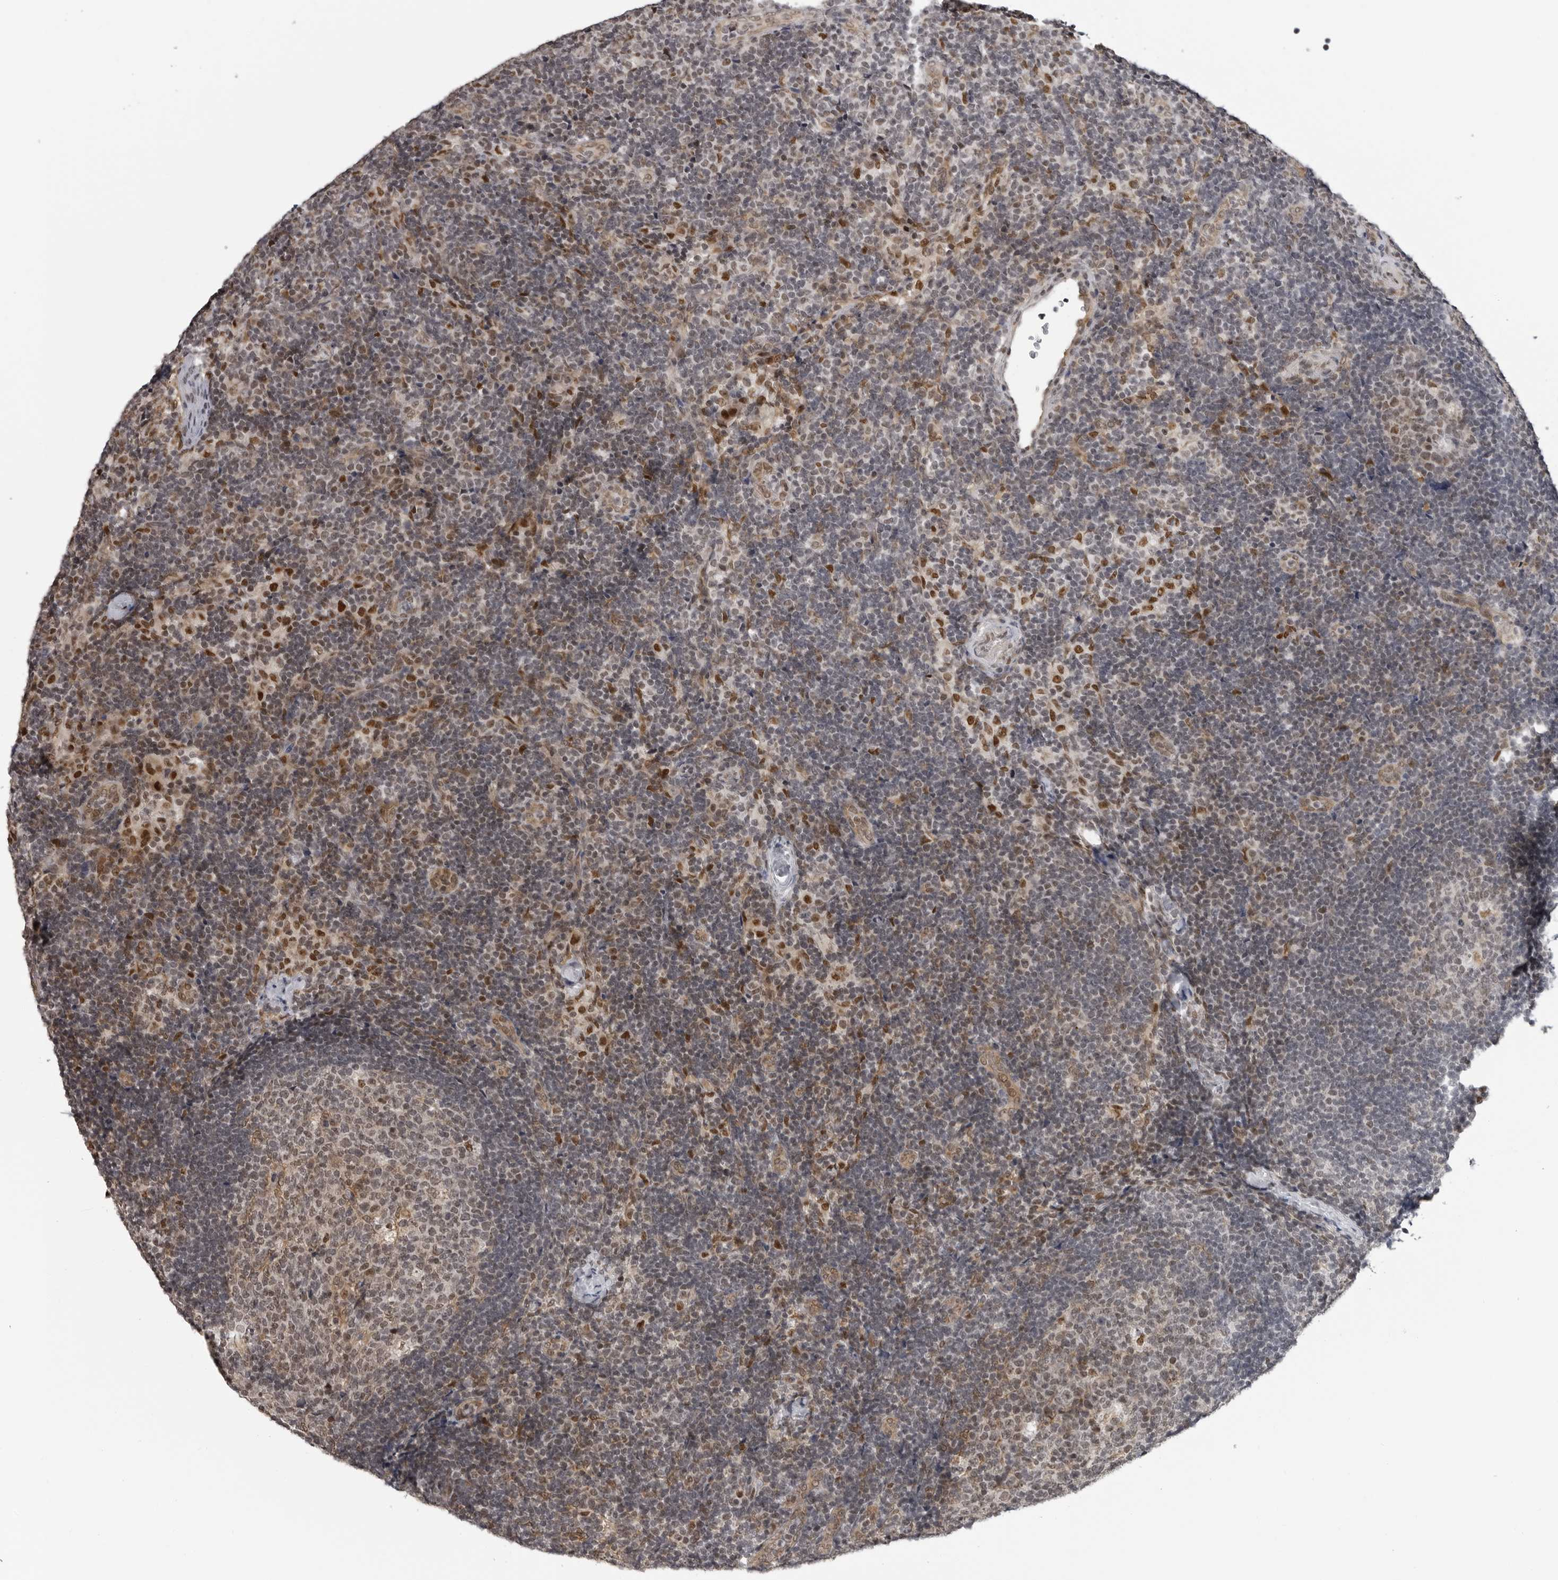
{"staining": {"intensity": "moderate", "quantity": "<25%", "location": "cytoplasmic/membranous,nuclear"}, "tissue": "lymph node", "cell_type": "Germinal center cells", "image_type": "normal", "snomed": [{"axis": "morphology", "description": "Normal tissue, NOS"}, {"axis": "topography", "description": "Lymph node"}], "caption": "Immunohistochemical staining of benign human lymph node demonstrates moderate cytoplasmic/membranous,nuclear protein positivity in about <25% of germinal center cells.", "gene": "MAF", "patient": {"sex": "female", "age": 22}}